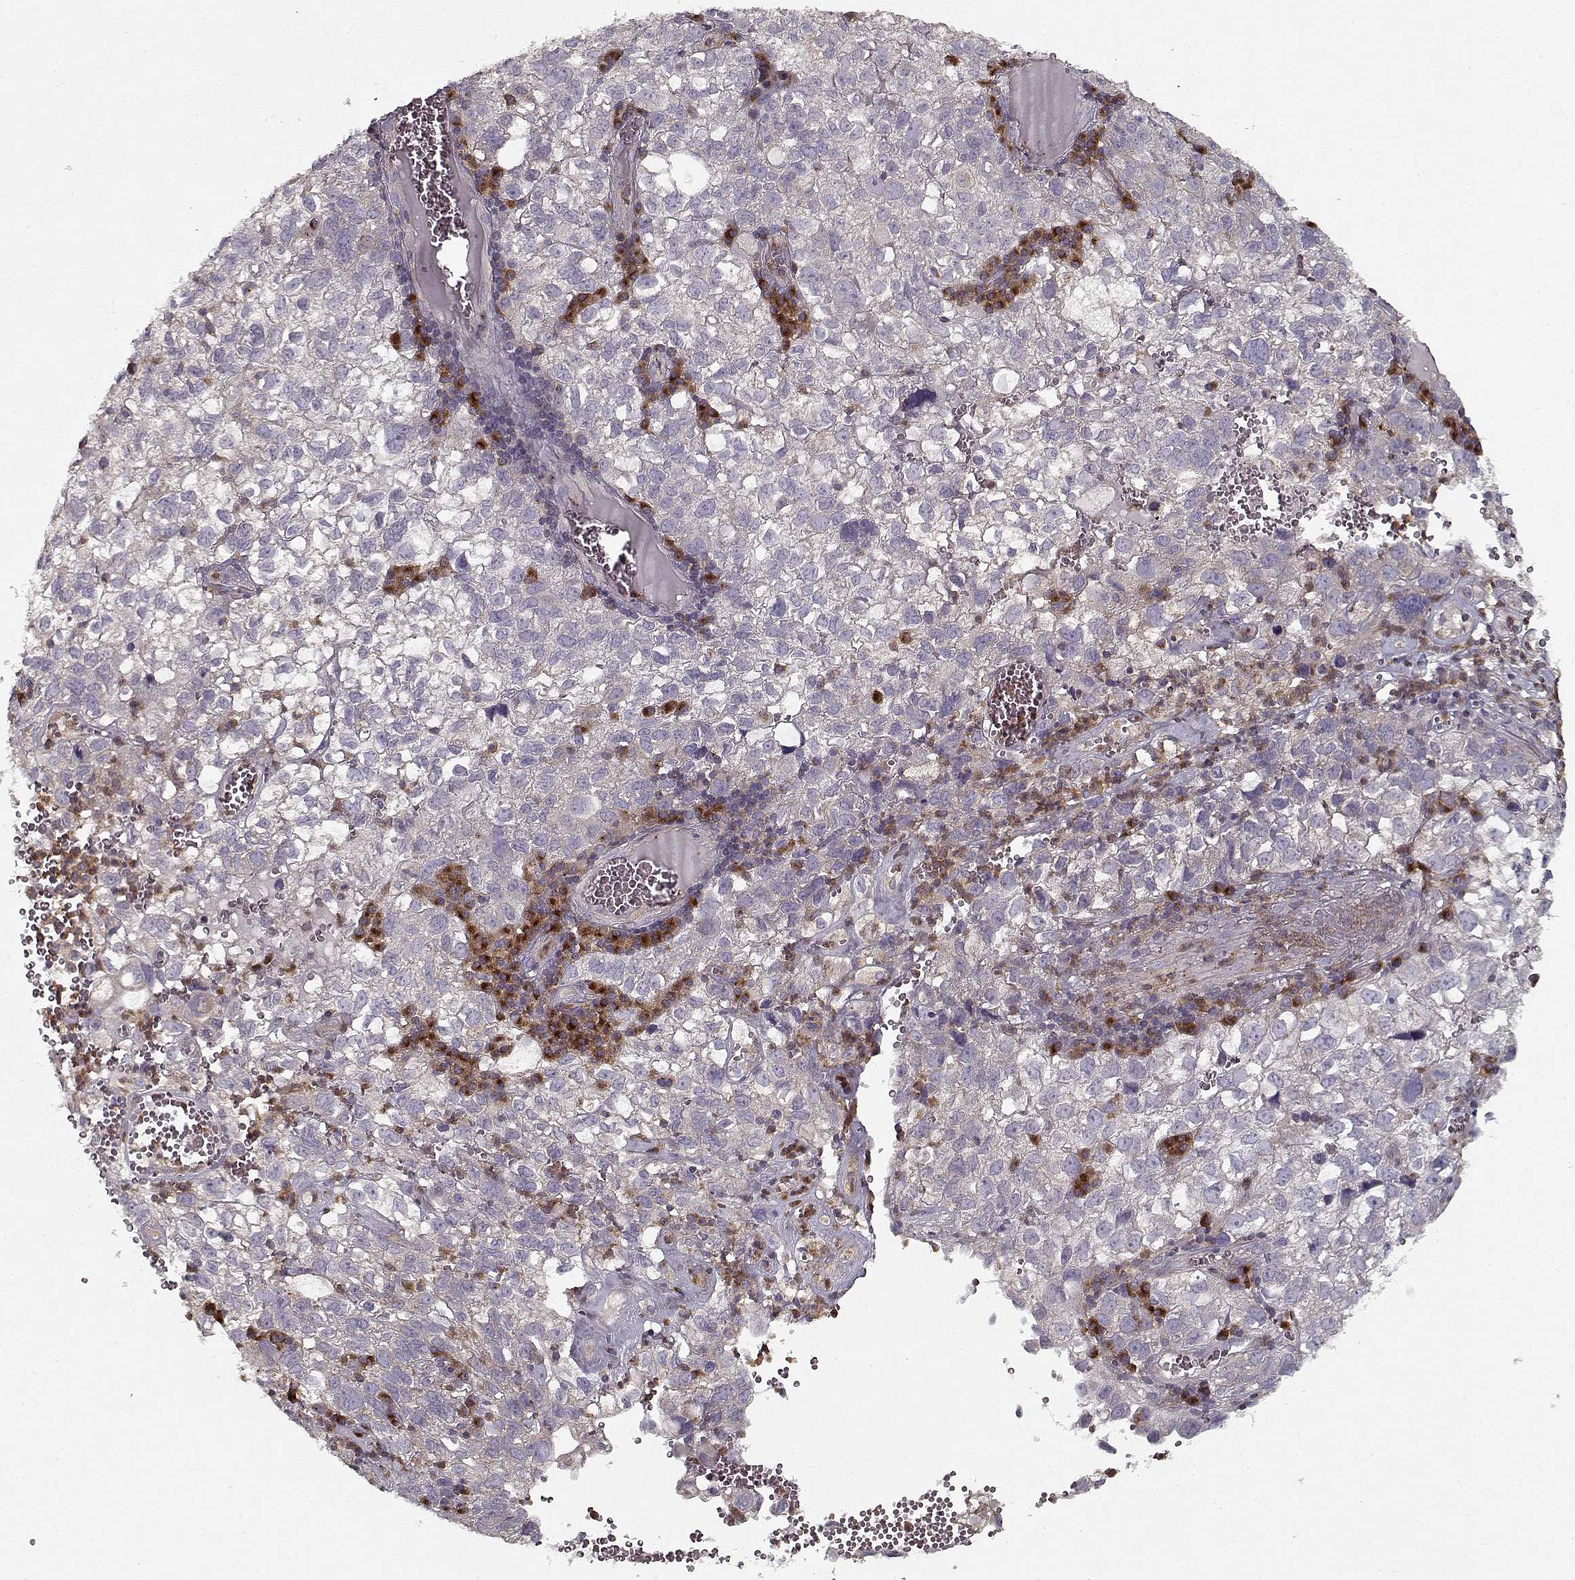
{"staining": {"intensity": "negative", "quantity": "none", "location": "none"}, "tissue": "cervical cancer", "cell_type": "Tumor cells", "image_type": "cancer", "snomed": [{"axis": "morphology", "description": "Squamous cell carcinoma, NOS"}, {"axis": "topography", "description": "Cervix"}], "caption": "DAB immunohistochemical staining of cervical squamous cell carcinoma shows no significant staining in tumor cells.", "gene": "UNC13D", "patient": {"sex": "female", "age": 55}}